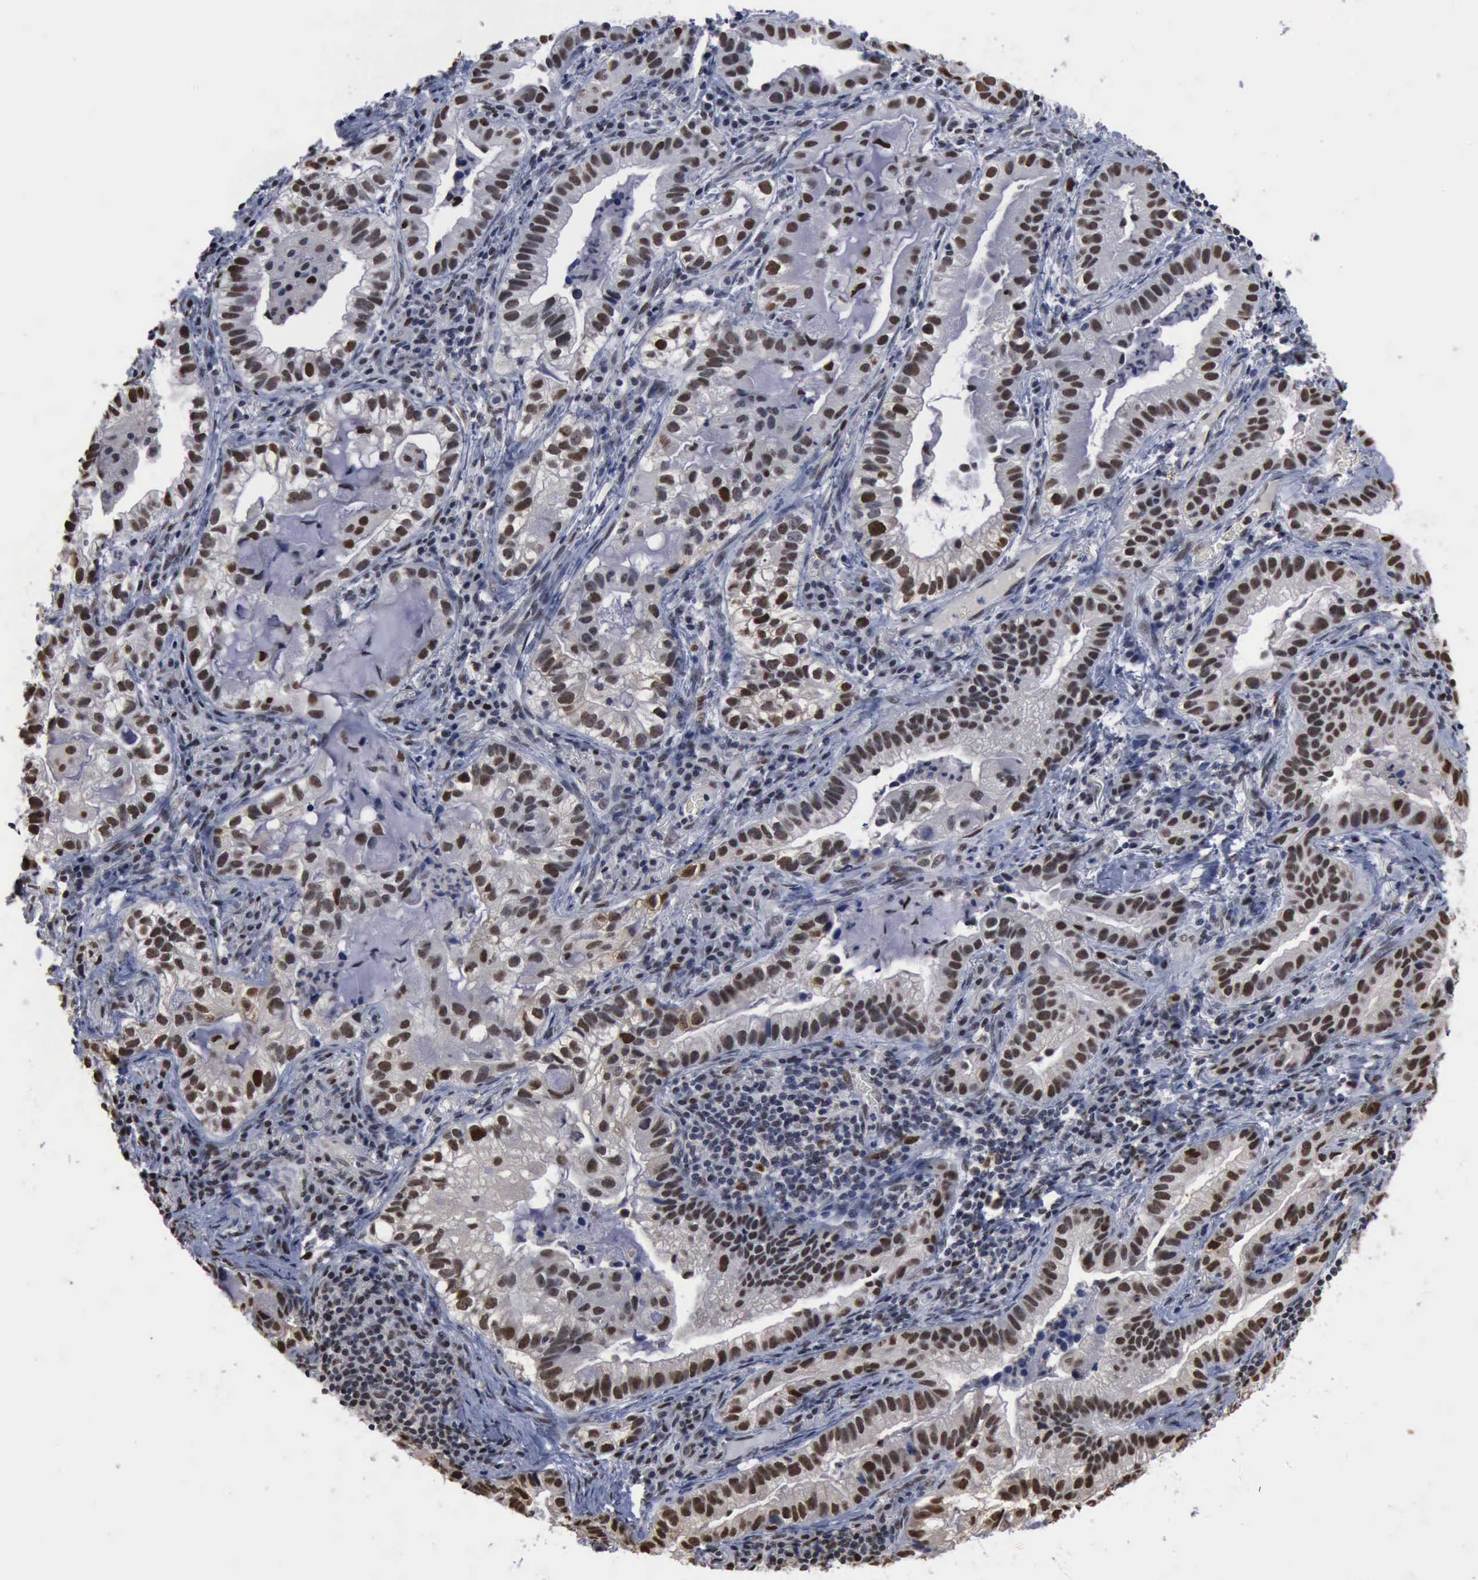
{"staining": {"intensity": "moderate", "quantity": ">75%", "location": "nuclear"}, "tissue": "lung cancer", "cell_type": "Tumor cells", "image_type": "cancer", "snomed": [{"axis": "morphology", "description": "Adenocarcinoma, NOS"}, {"axis": "topography", "description": "Lung"}], "caption": "Protein positivity by immunohistochemistry demonstrates moderate nuclear positivity in approximately >75% of tumor cells in lung cancer (adenocarcinoma).", "gene": "PCNA", "patient": {"sex": "female", "age": 50}}